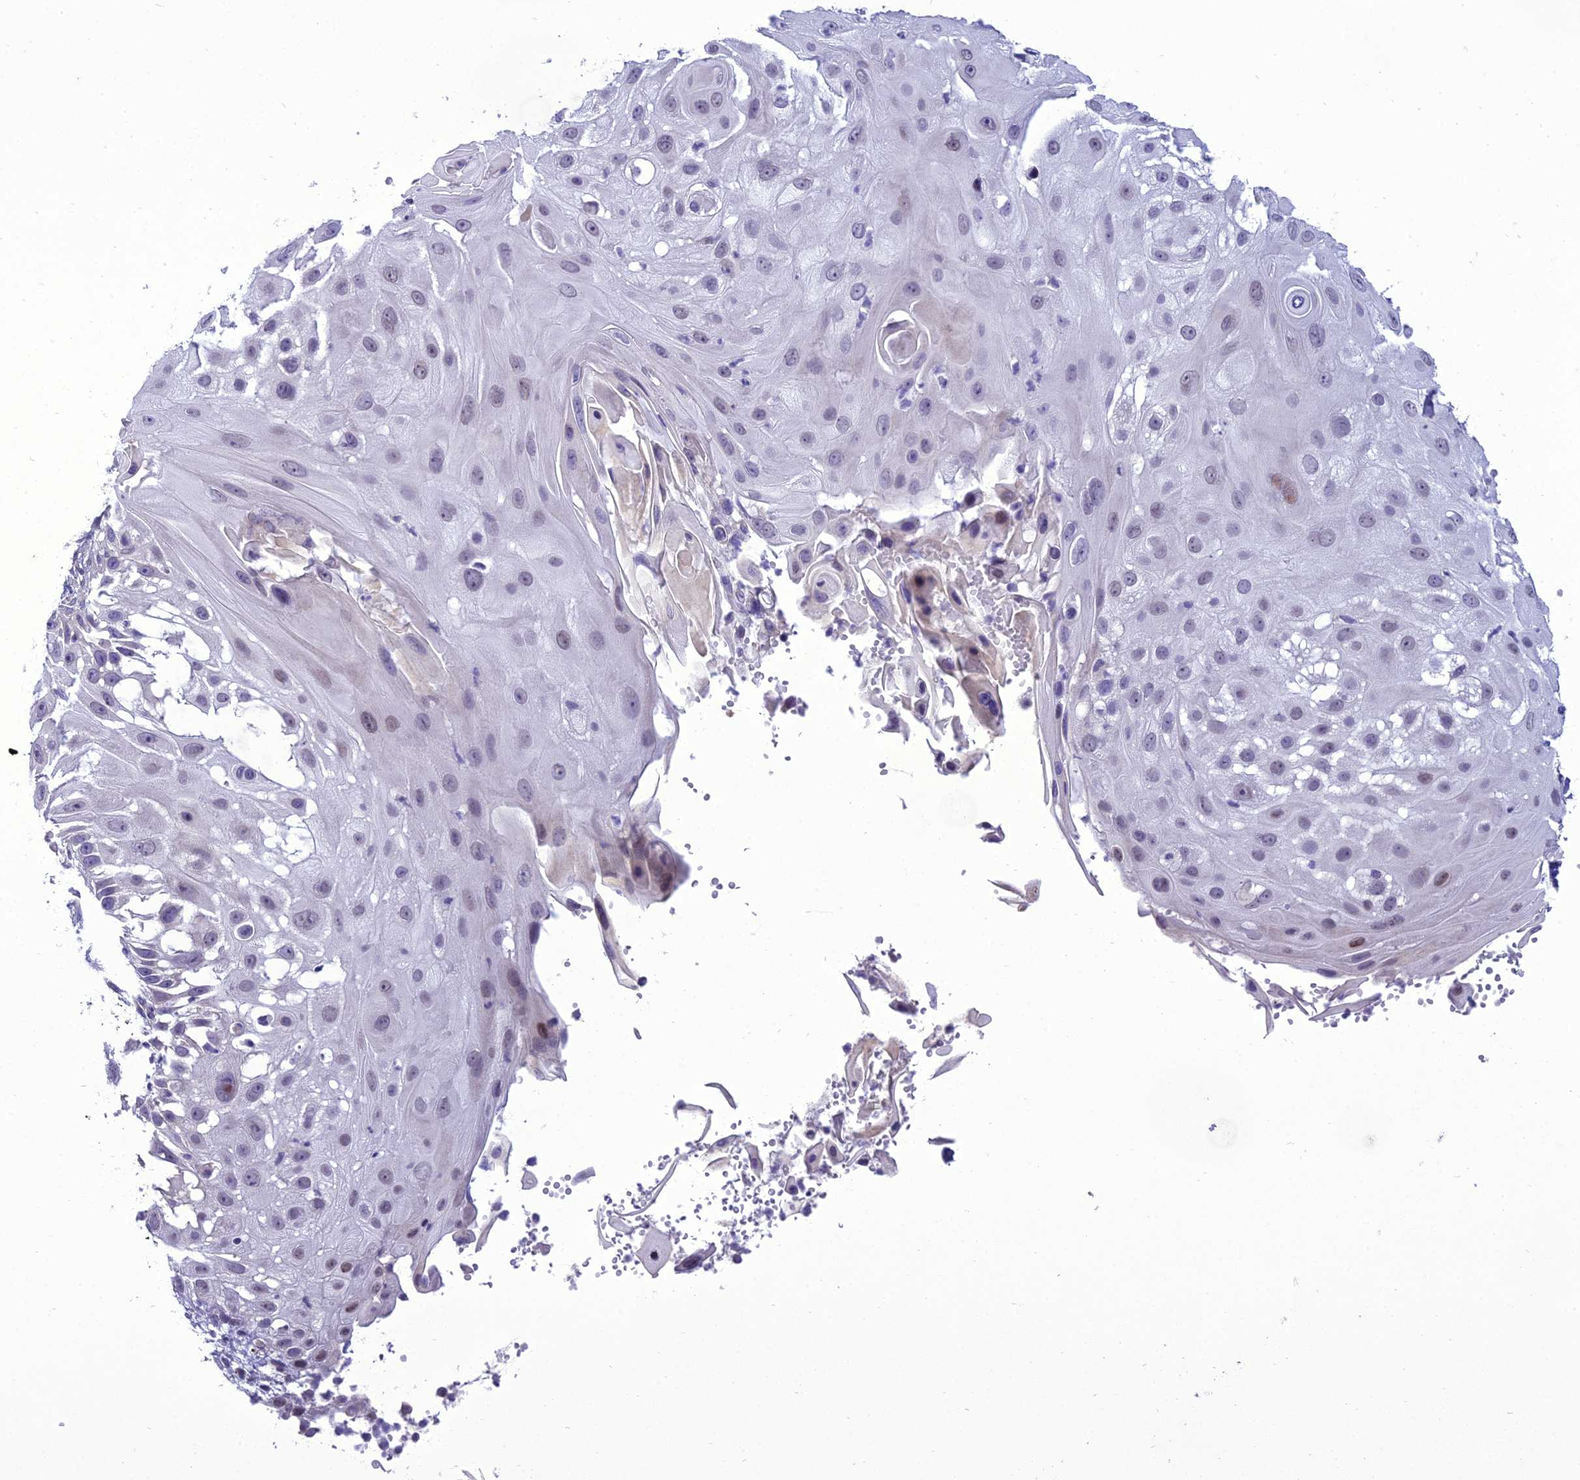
{"staining": {"intensity": "moderate", "quantity": "<25%", "location": "nuclear"}, "tissue": "skin cancer", "cell_type": "Tumor cells", "image_type": "cancer", "snomed": [{"axis": "morphology", "description": "Squamous cell carcinoma, NOS"}, {"axis": "topography", "description": "Skin"}], "caption": "A brown stain highlights moderate nuclear positivity of a protein in human skin cancer tumor cells.", "gene": "NEURL2", "patient": {"sex": "female", "age": 44}}